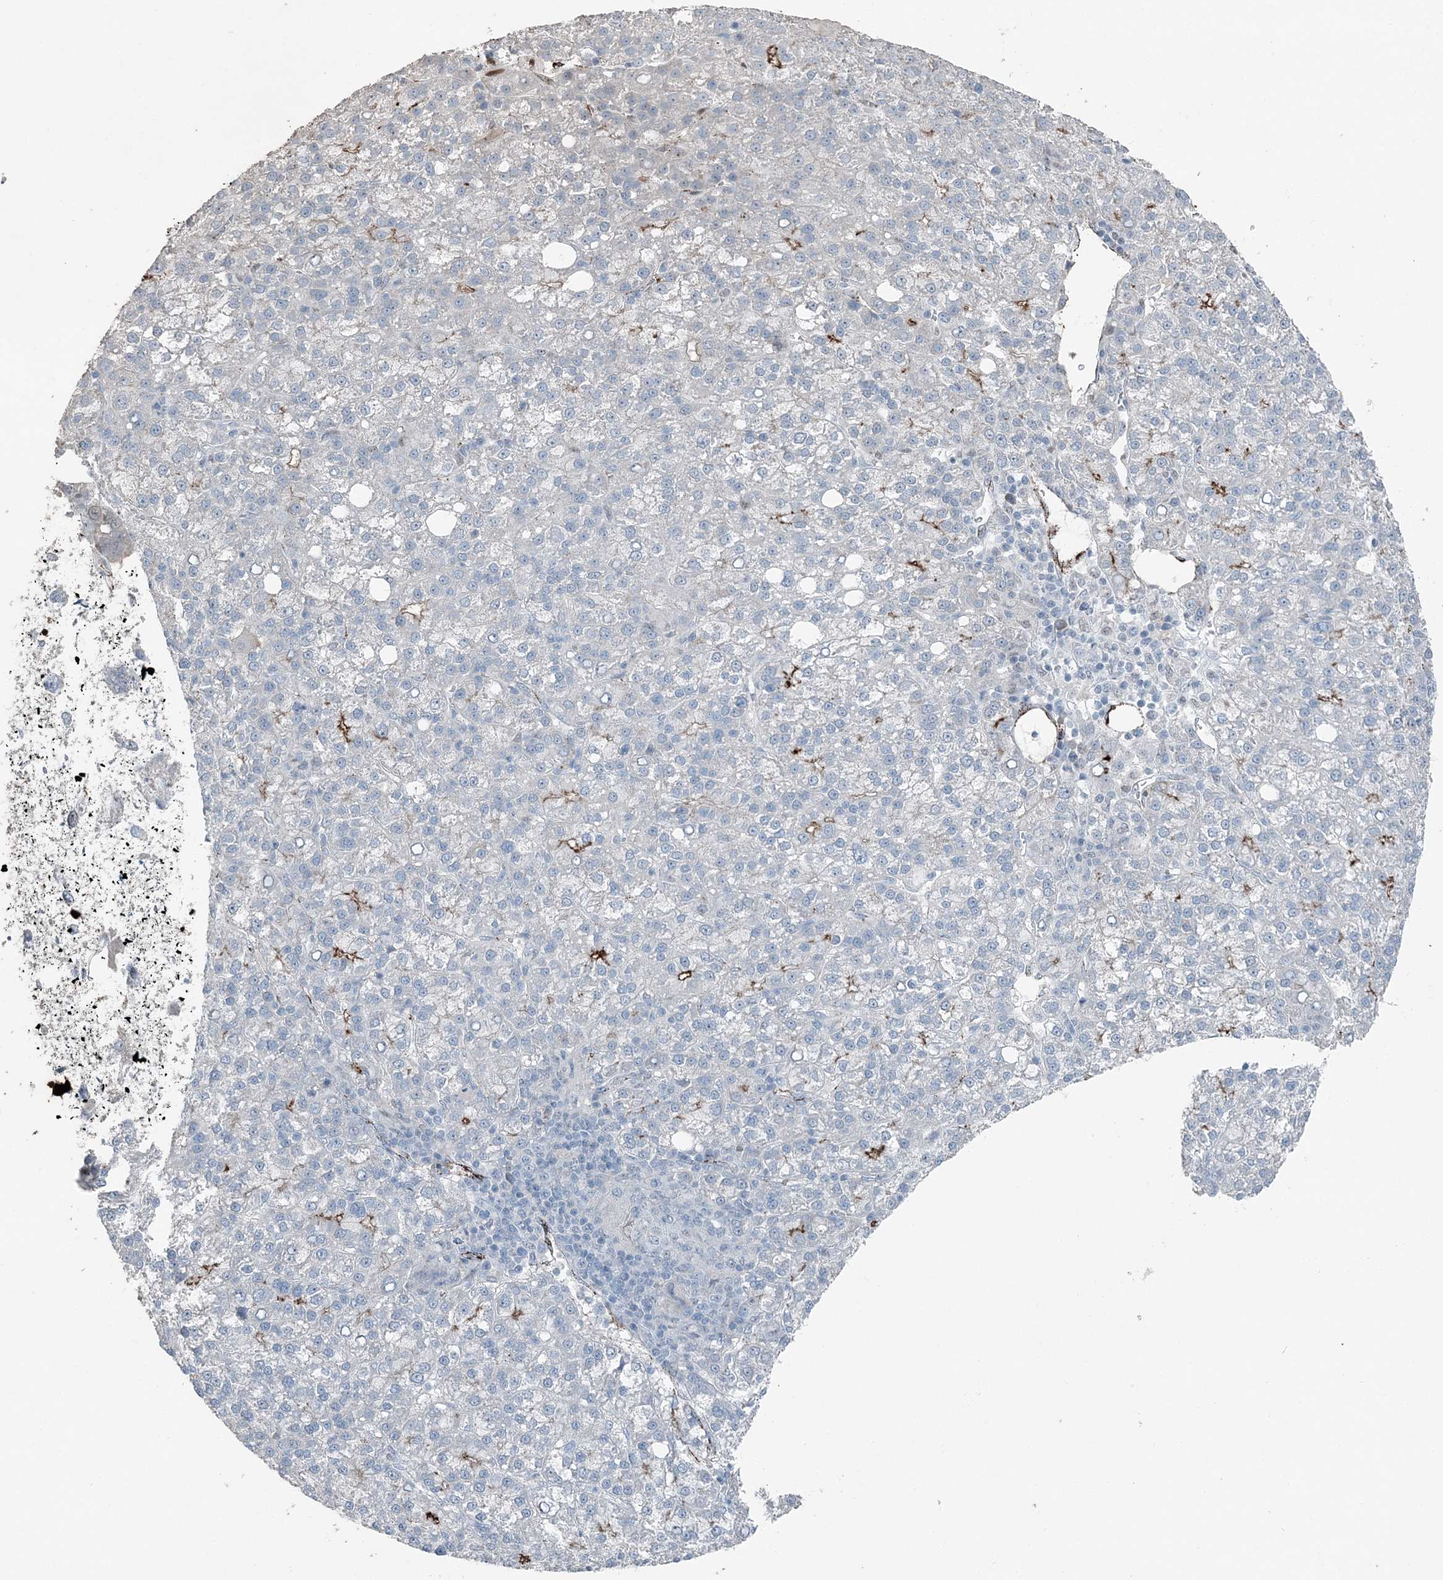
{"staining": {"intensity": "negative", "quantity": "none", "location": "none"}, "tissue": "liver cancer", "cell_type": "Tumor cells", "image_type": "cancer", "snomed": [{"axis": "morphology", "description": "Carcinoma, Hepatocellular, NOS"}, {"axis": "topography", "description": "Liver"}], "caption": "This is a histopathology image of immunohistochemistry staining of liver cancer, which shows no expression in tumor cells.", "gene": "ELOVL7", "patient": {"sex": "female", "age": 58}}